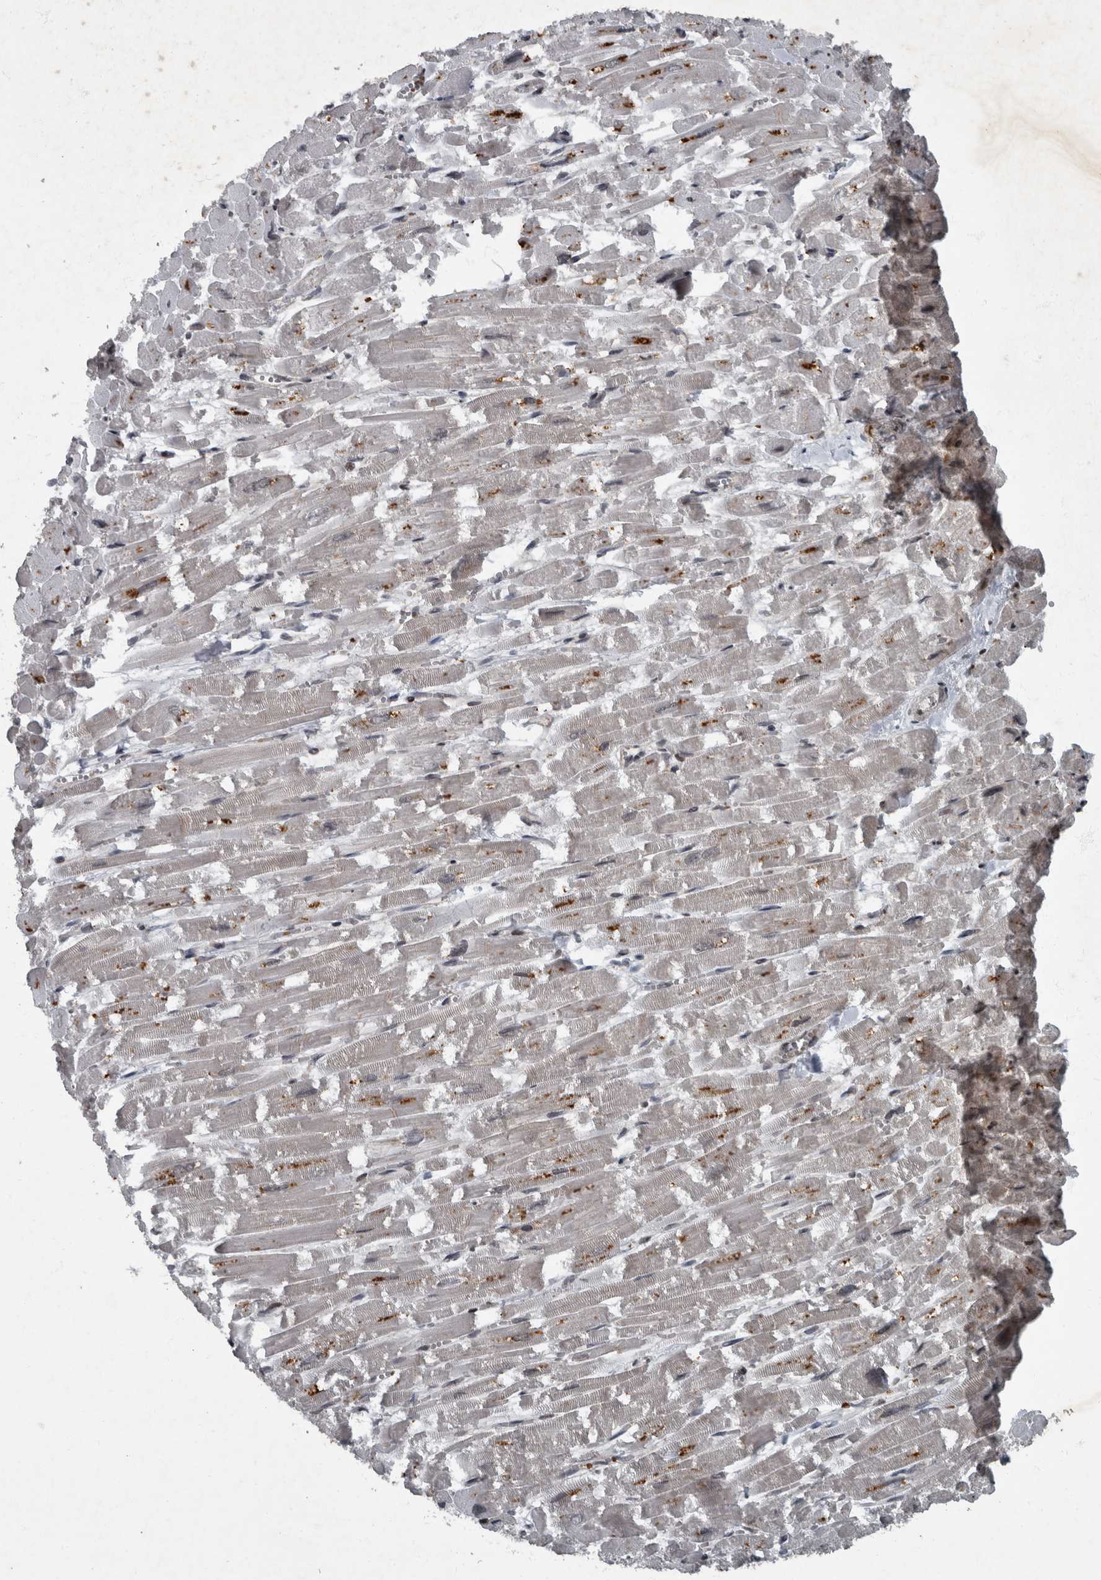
{"staining": {"intensity": "moderate", "quantity": "25%-75%", "location": "cytoplasmic/membranous,nuclear"}, "tissue": "heart muscle", "cell_type": "Cardiomyocytes", "image_type": "normal", "snomed": [{"axis": "morphology", "description": "Normal tissue, NOS"}, {"axis": "topography", "description": "Heart"}], "caption": "Brown immunohistochemical staining in benign human heart muscle displays moderate cytoplasmic/membranous,nuclear positivity in about 25%-75% of cardiomyocytes.", "gene": "WDR33", "patient": {"sex": "male", "age": 54}}